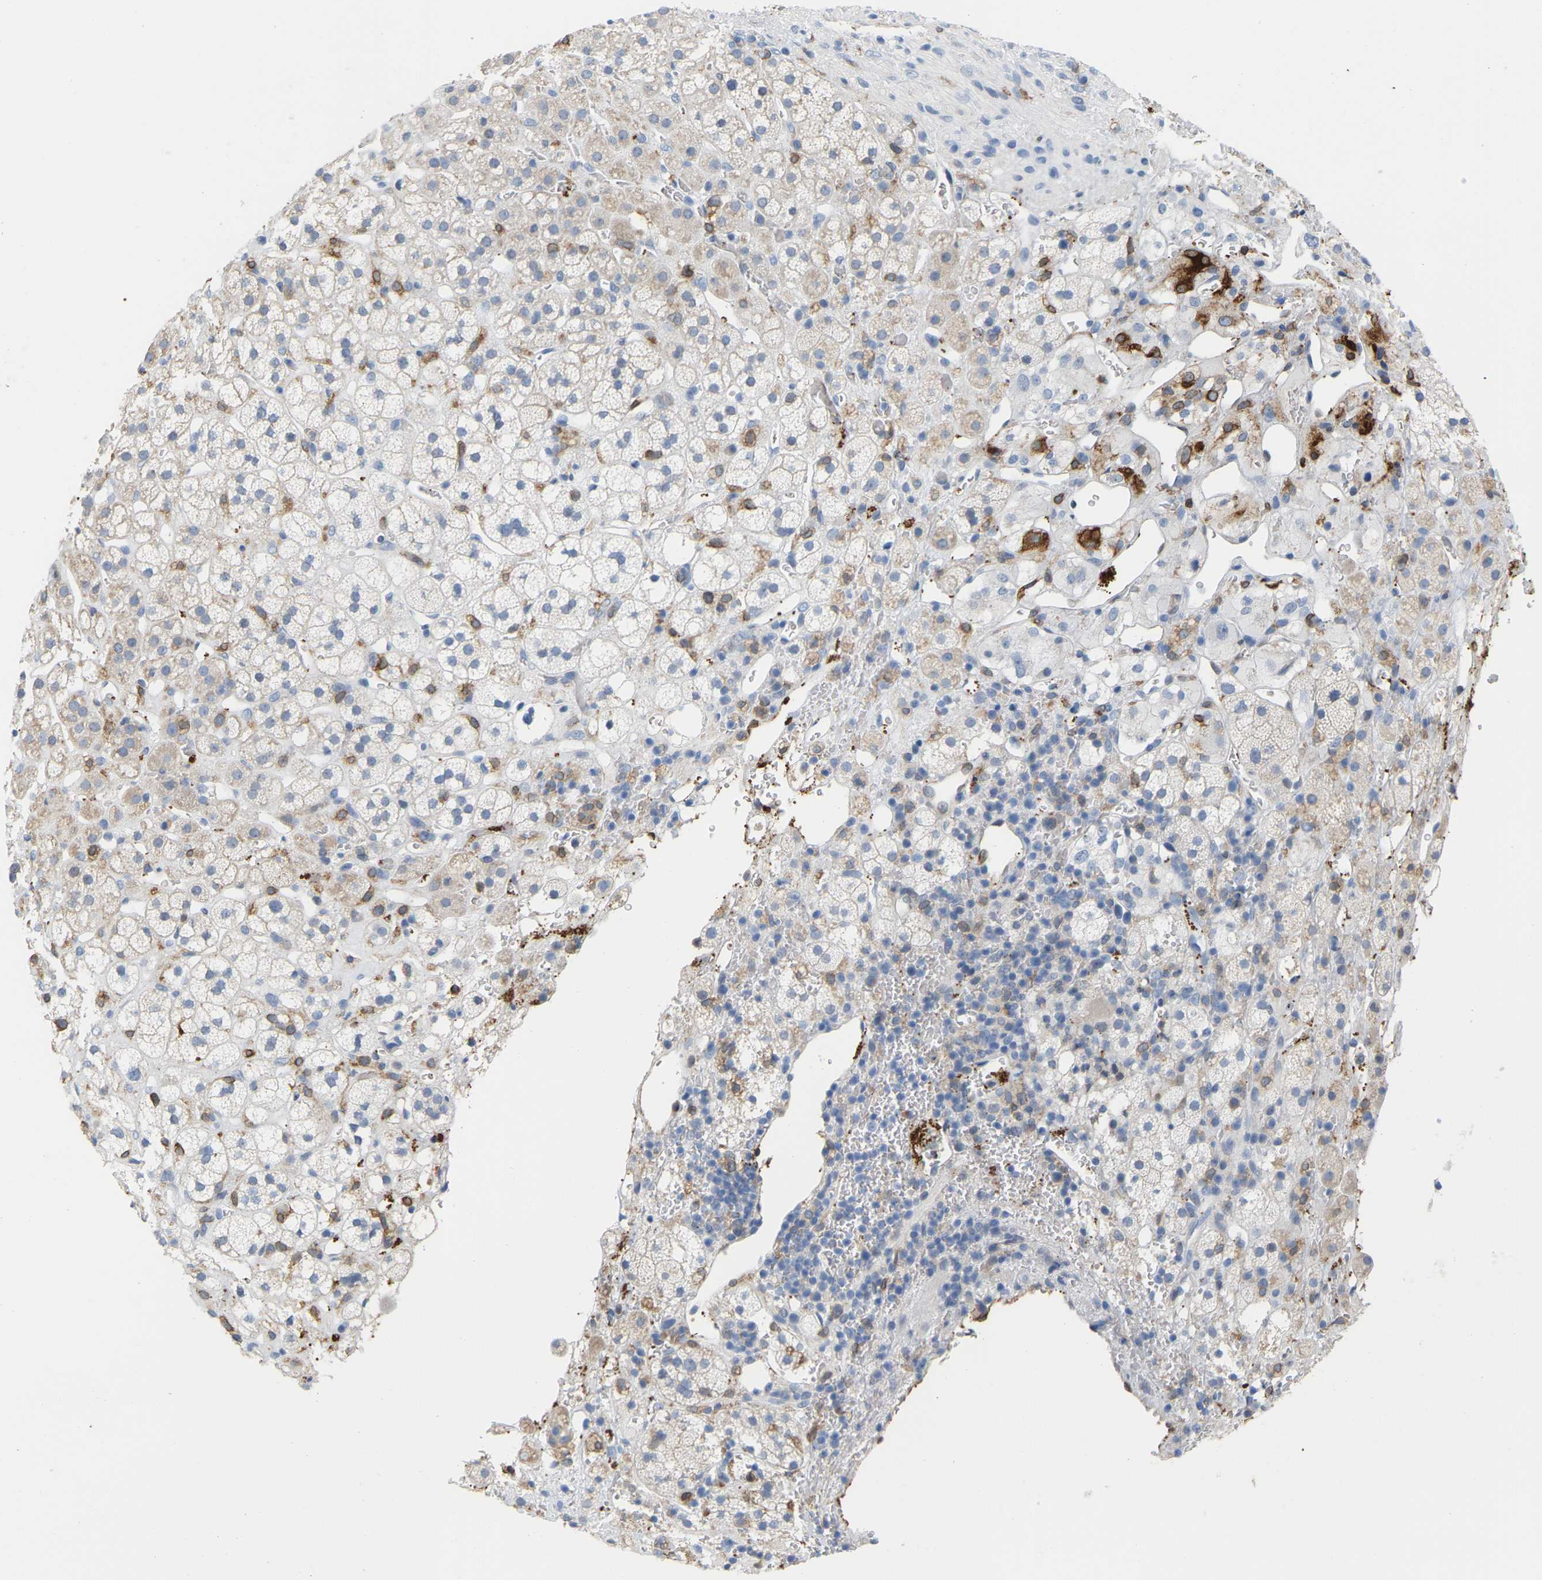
{"staining": {"intensity": "weak", "quantity": "<25%", "location": "cytoplasmic/membranous"}, "tissue": "adrenal gland", "cell_type": "Glandular cells", "image_type": "normal", "snomed": [{"axis": "morphology", "description": "Normal tissue, NOS"}, {"axis": "topography", "description": "Adrenal gland"}], "caption": "Immunohistochemical staining of unremarkable adrenal gland reveals no significant staining in glandular cells. Brightfield microscopy of immunohistochemistry stained with DAB (3,3'-diaminobenzidine) (brown) and hematoxylin (blue), captured at high magnification.", "gene": "PTGS1", "patient": {"sex": "male", "age": 56}}